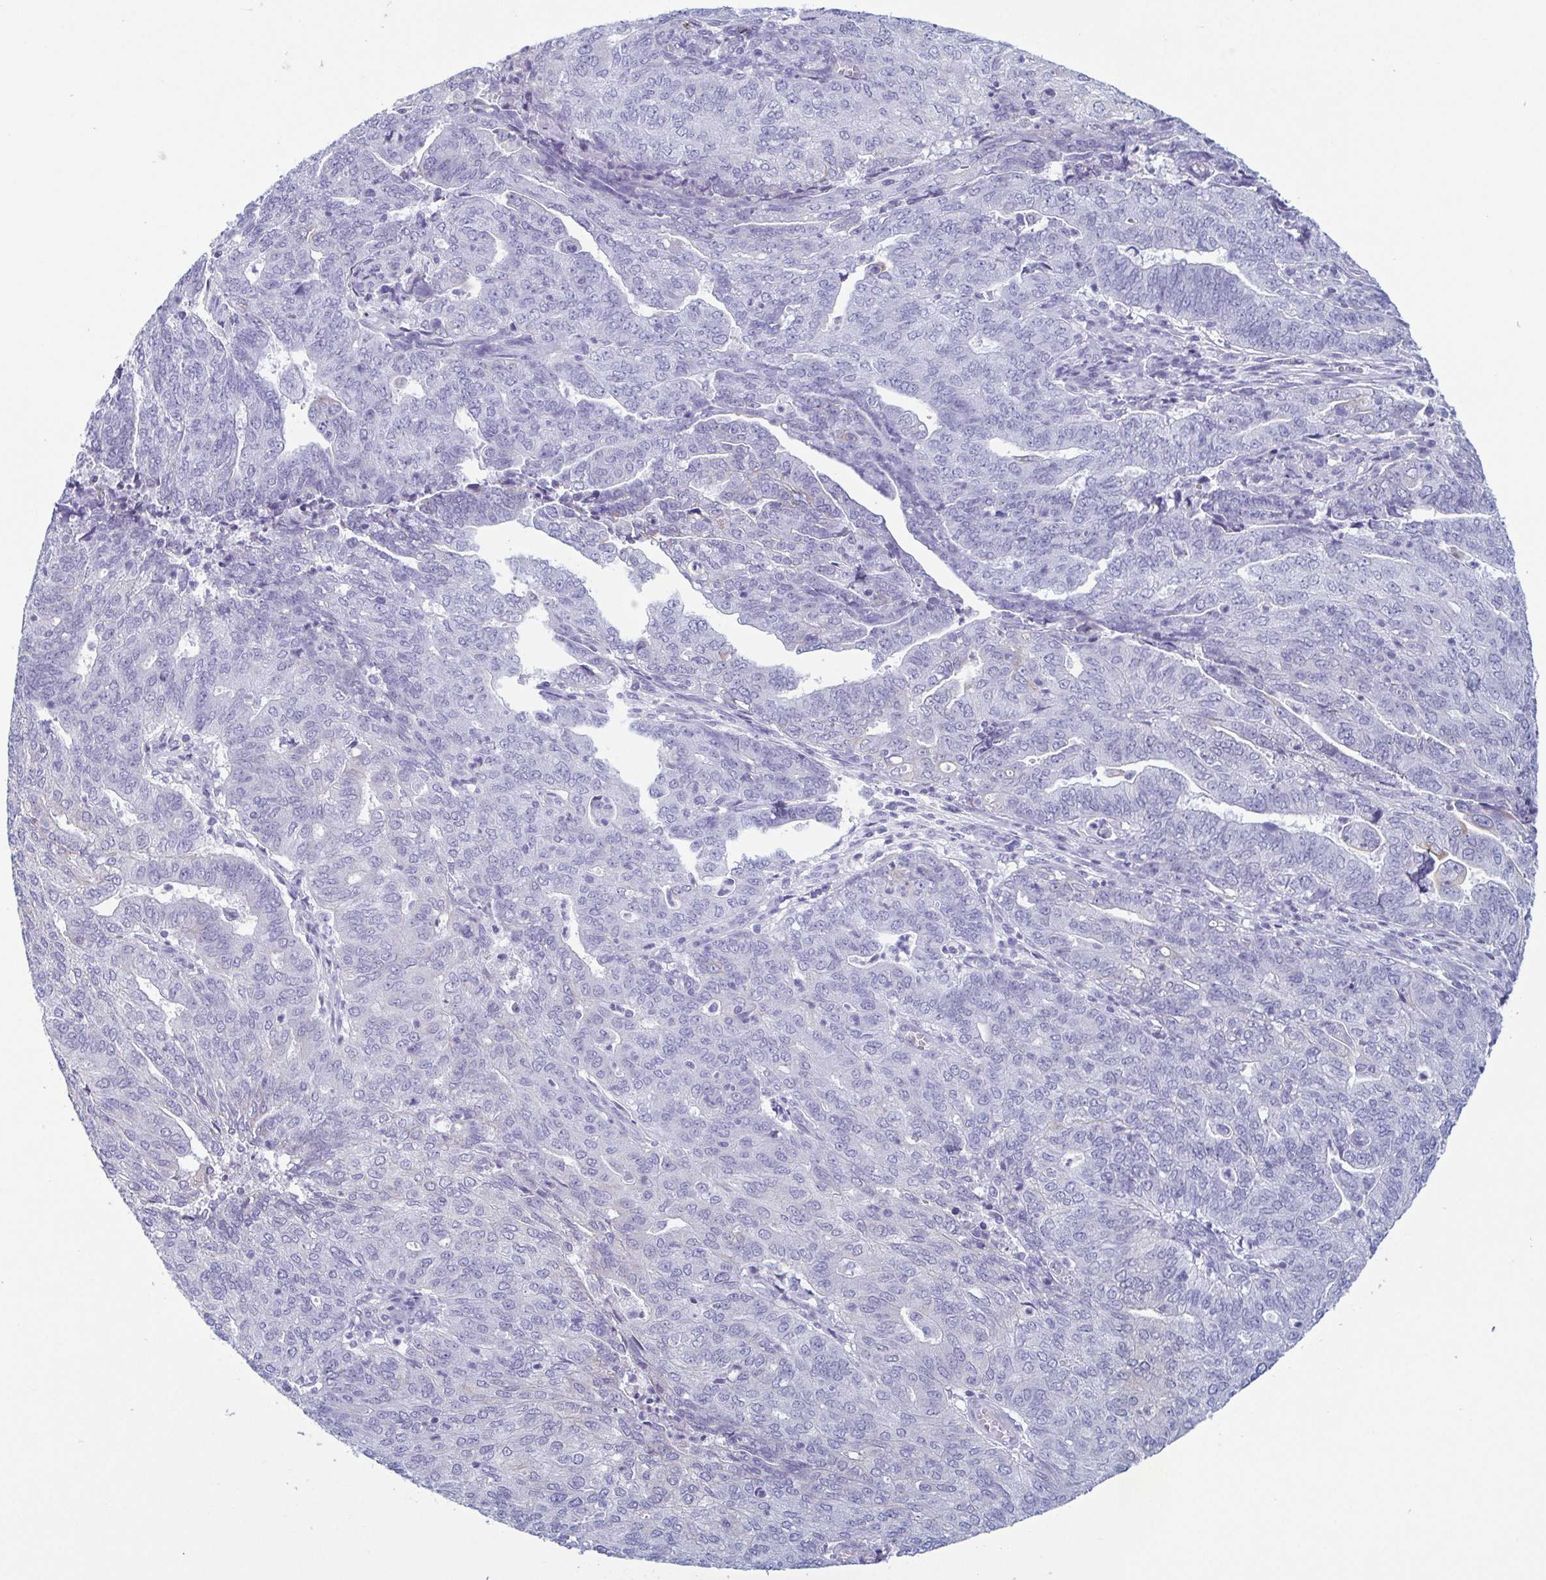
{"staining": {"intensity": "negative", "quantity": "none", "location": "none"}, "tissue": "endometrial cancer", "cell_type": "Tumor cells", "image_type": "cancer", "snomed": [{"axis": "morphology", "description": "Adenocarcinoma, NOS"}, {"axis": "topography", "description": "Endometrium"}], "caption": "Tumor cells show no significant protein positivity in endometrial adenocarcinoma.", "gene": "KRT10", "patient": {"sex": "female", "age": 82}}